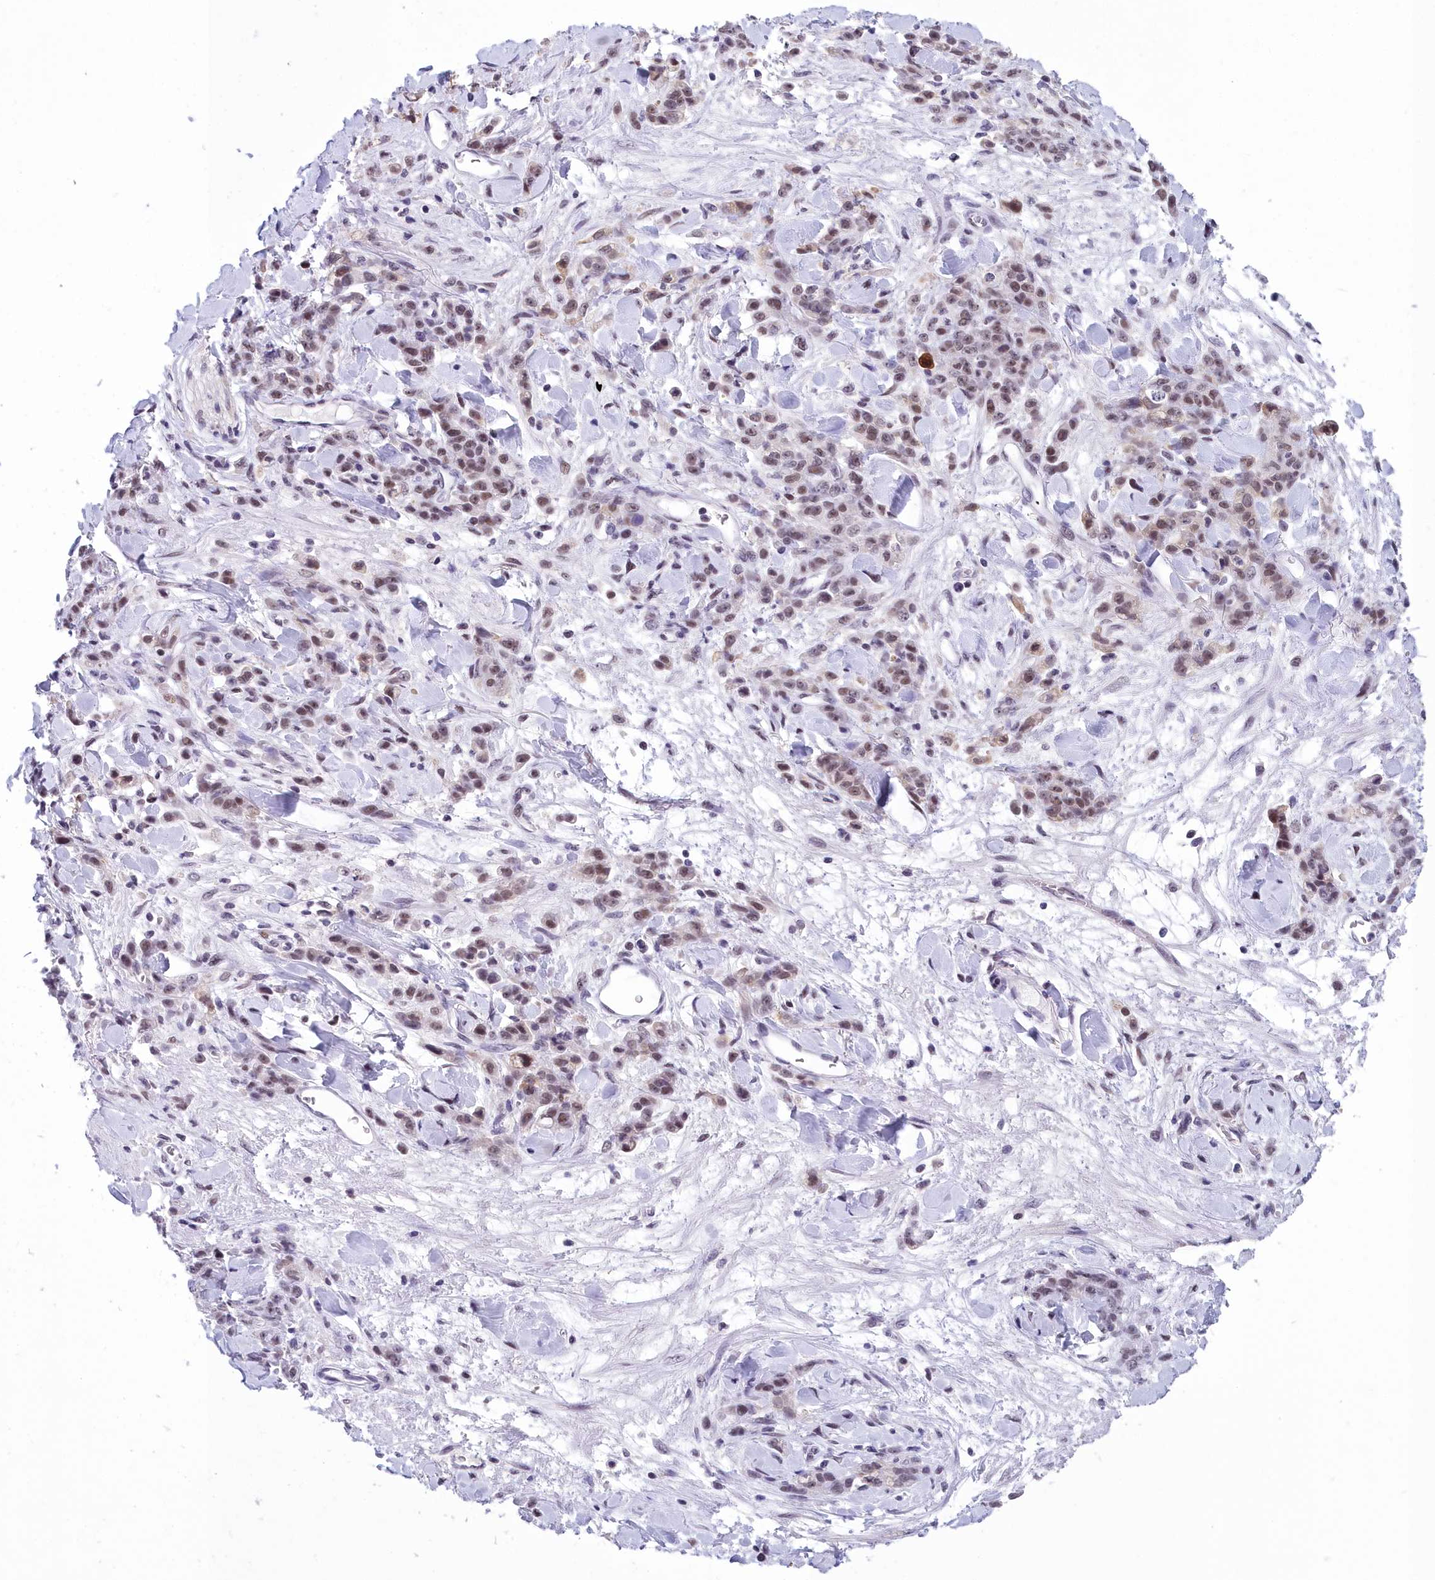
{"staining": {"intensity": "moderate", "quantity": ">75%", "location": "nuclear"}, "tissue": "stomach cancer", "cell_type": "Tumor cells", "image_type": "cancer", "snomed": [{"axis": "morphology", "description": "Normal tissue, NOS"}, {"axis": "morphology", "description": "Adenocarcinoma, NOS"}, {"axis": "topography", "description": "Stomach"}], "caption": "The immunohistochemical stain shows moderate nuclear staining in tumor cells of stomach adenocarcinoma tissue.", "gene": "CCDC97", "patient": {"sex": "male", "age": 82}}